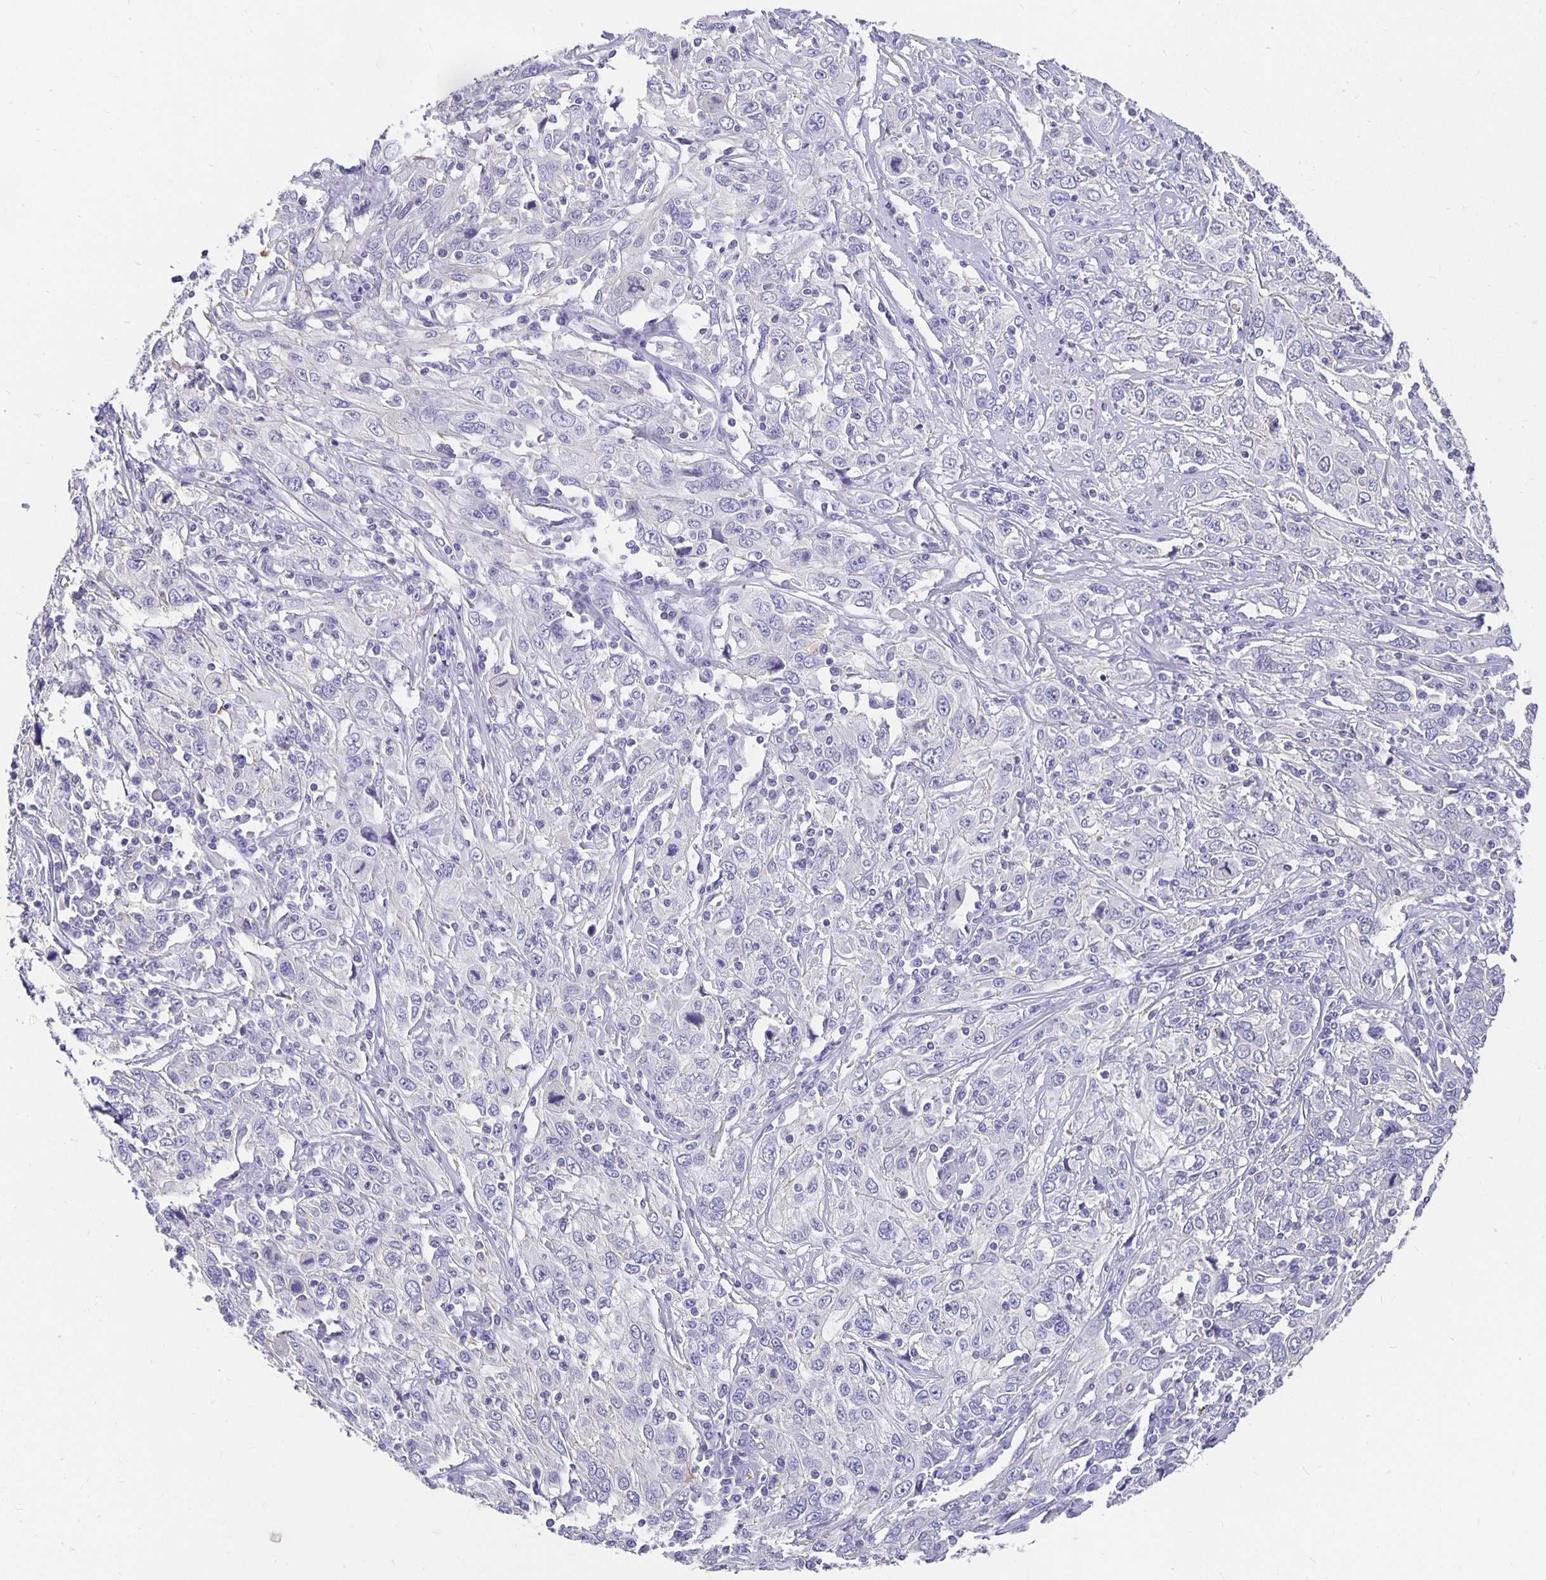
{"staining": {"intensity": "negative", "quantity": "none", "location": "none"}, "tissue": "cervical cancer", "cell_type": "Tumor cells", "image_type": "cancer", "snomed": [{"axis": "morphology", "description": "Squamous cell carcinoma, NOS"}, {"axis": "topography", "description": "Cervix"}], "caption": "Immunohistochemistry histopathology image of cervical squamous cell carcinoma stained for a protein (brown), which demonstrates no expression in tumor cells.", "gene": "APOB", "patient": {"sex": "female", "age": 46}}